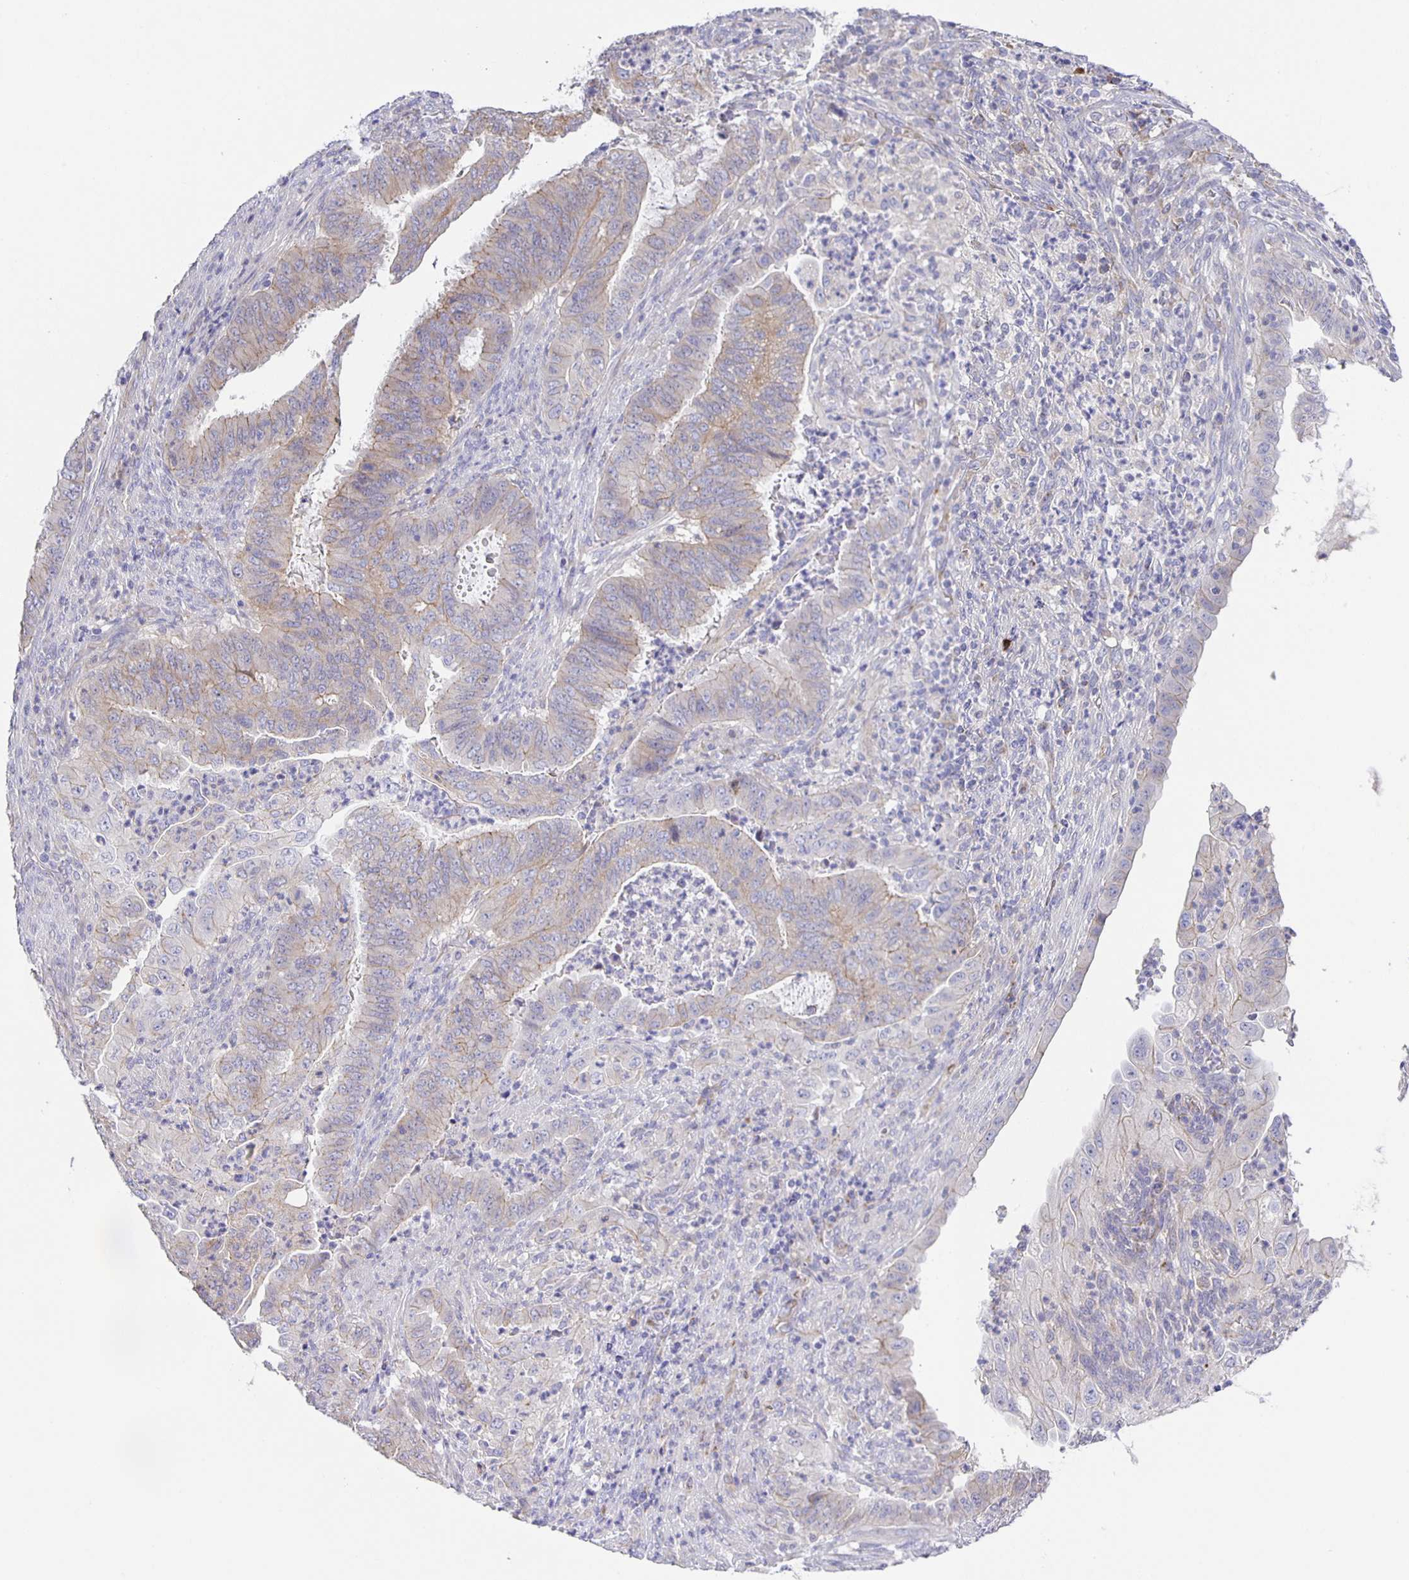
{"staining": {"intensity": "weak", "quantity": "<25%", "location": "cytoplasmic/membranous"}, "tissue": "endometrial cancer", "cell_type": "Tumor cells", "image_type": "cancer", "snomed": [{"axis": "morphology", "description": "Adenocarcinoma, NOS"}, {"axis": "topography", "description": "Endometrium"}], "caption": "Immunohistochemistry (IHC) histopathology image of neoplastic tissue: human endometrial cancer (adenocarcinoma) stained with DAB shows no significant protein expression in tumor cells.", "gene": "JMJD4", "patient": {"sex": "female", "age": 51}}